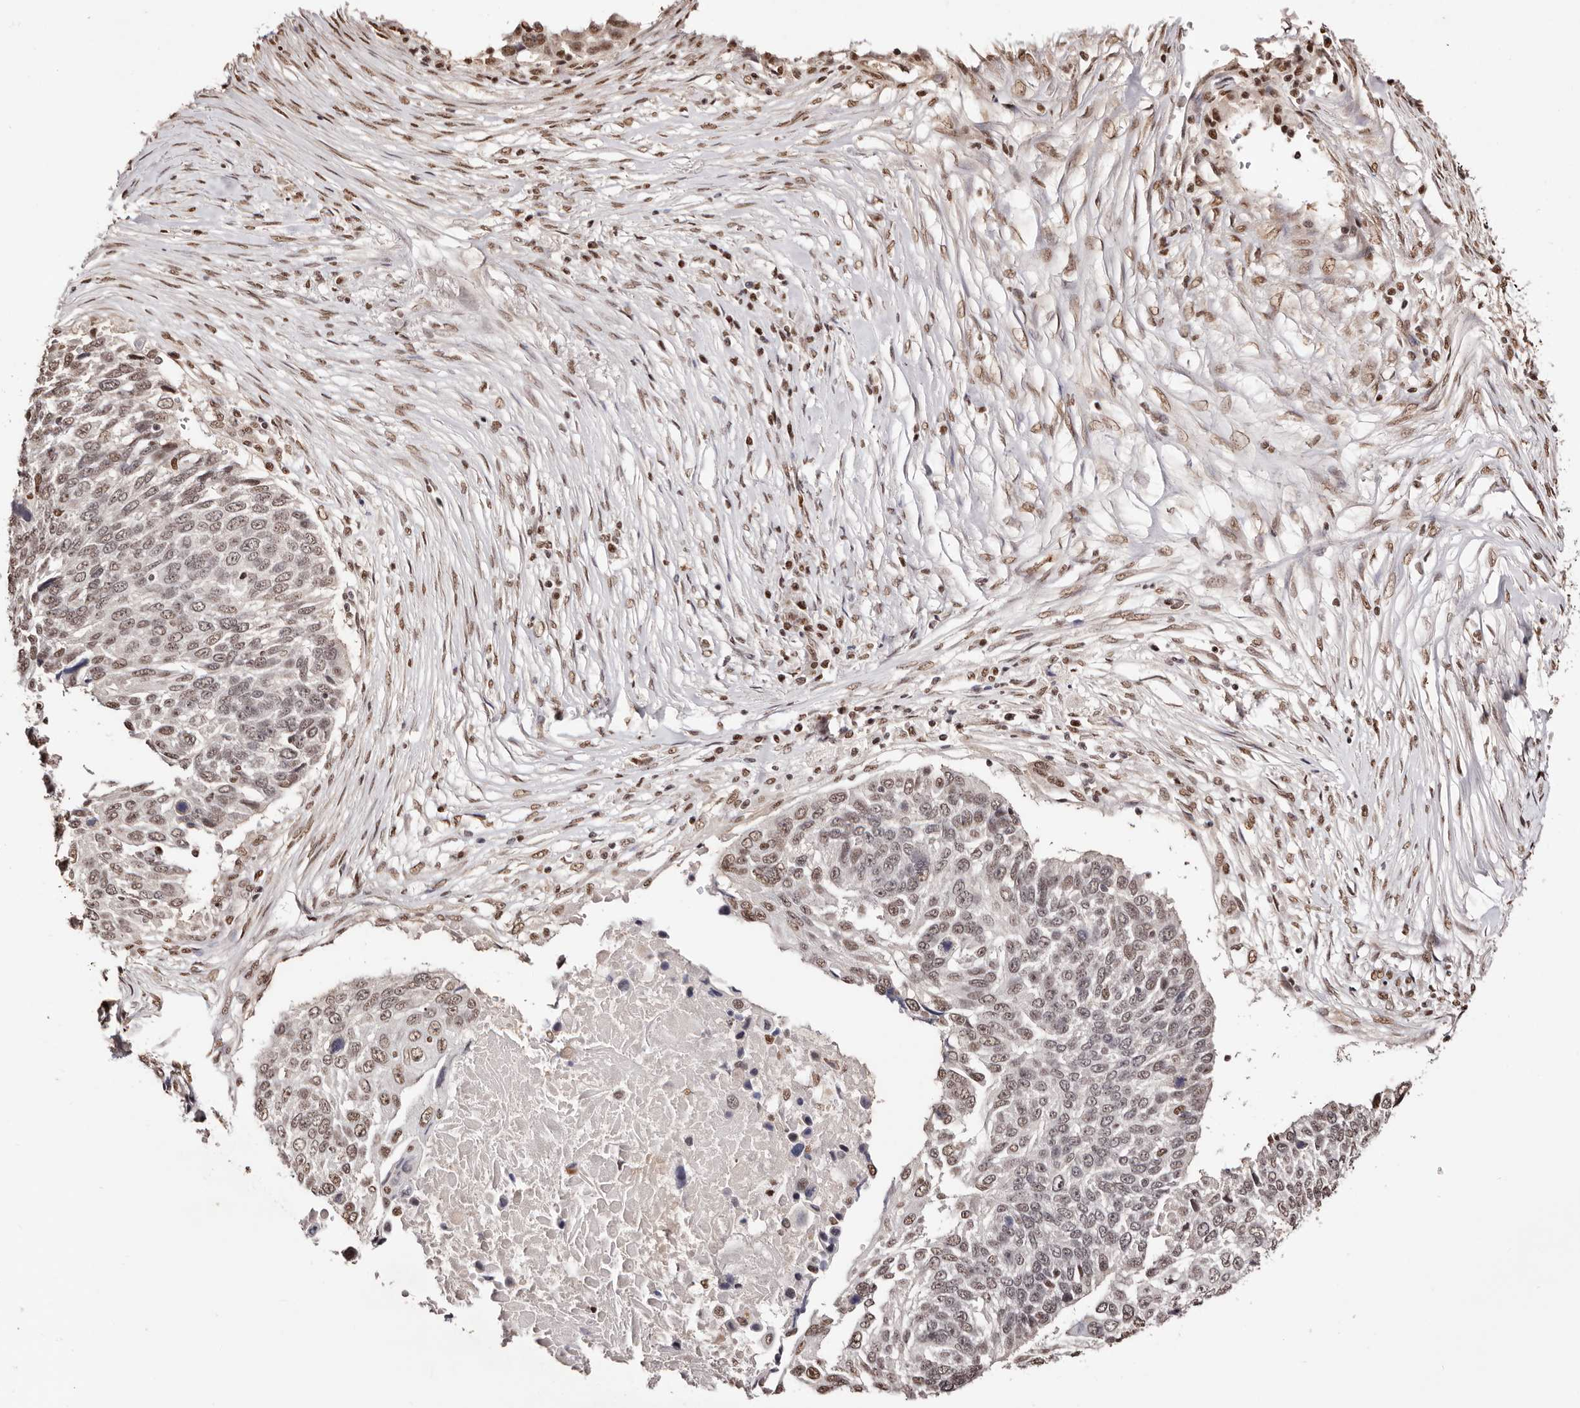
{"staining": {"intensity": "moderate", "quantity": ">75%", "location": "nuclear"}, "tissue": "lung cancer", "cell_type": "Tumor cells", "image_type": "cancer", "snomed": [{"axis": "morphology", "description": "Squamous cell carcinoma, NOS"}, {"axis": "topography", "description": "Lung"}], "caption": "A medium amount of moderate nuclear expression is seen in approximately >75% of tumor cells in lung cancer (squamous cell carcinoma) tissue. (DAB IHC, brown staining for protein, blue staining for nuclei).", "gene": "BICRAL", "patient": {"sex": "male", "age": 66}}